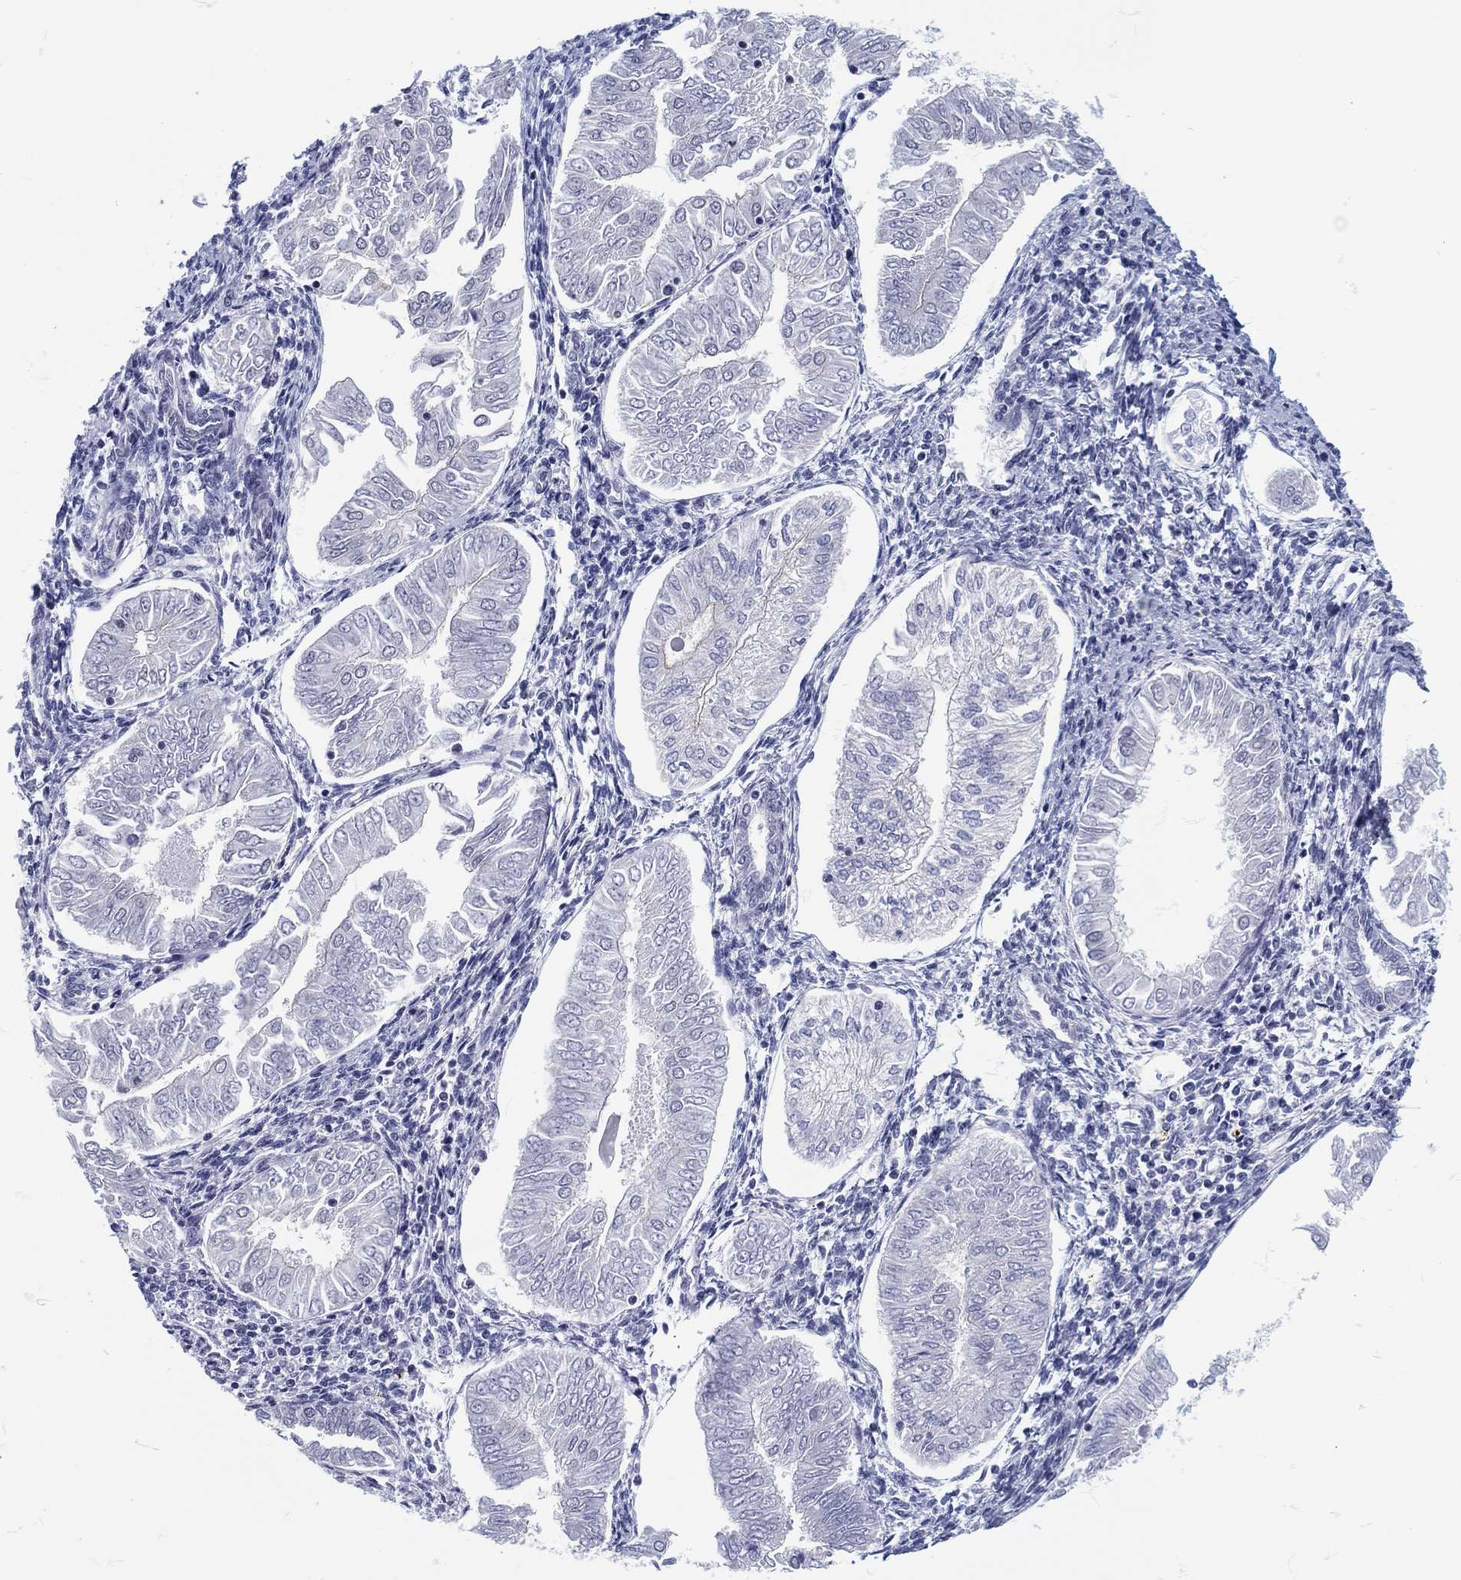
{"staining": {"intensity": "negative", "quantity": "none", "location": "none"}, "tissue": "endometrial cancer", "cell_type": "Tumor cells", "image_type": "cancer", "snomed": [{"axis": "morphology", "description": "Adenocarcinoma, NOS"}, {"axis": "topography", "description": "Endometrium"}], "caption": "IHC photomicrograph of neoplastic tissue: human adenocarcinoma (endometrial) stained with DAB shows no significant protein expression in tumor cells.", "gene": "MAPK8IP1", "patient": {"sex": "female", "age": 53}}